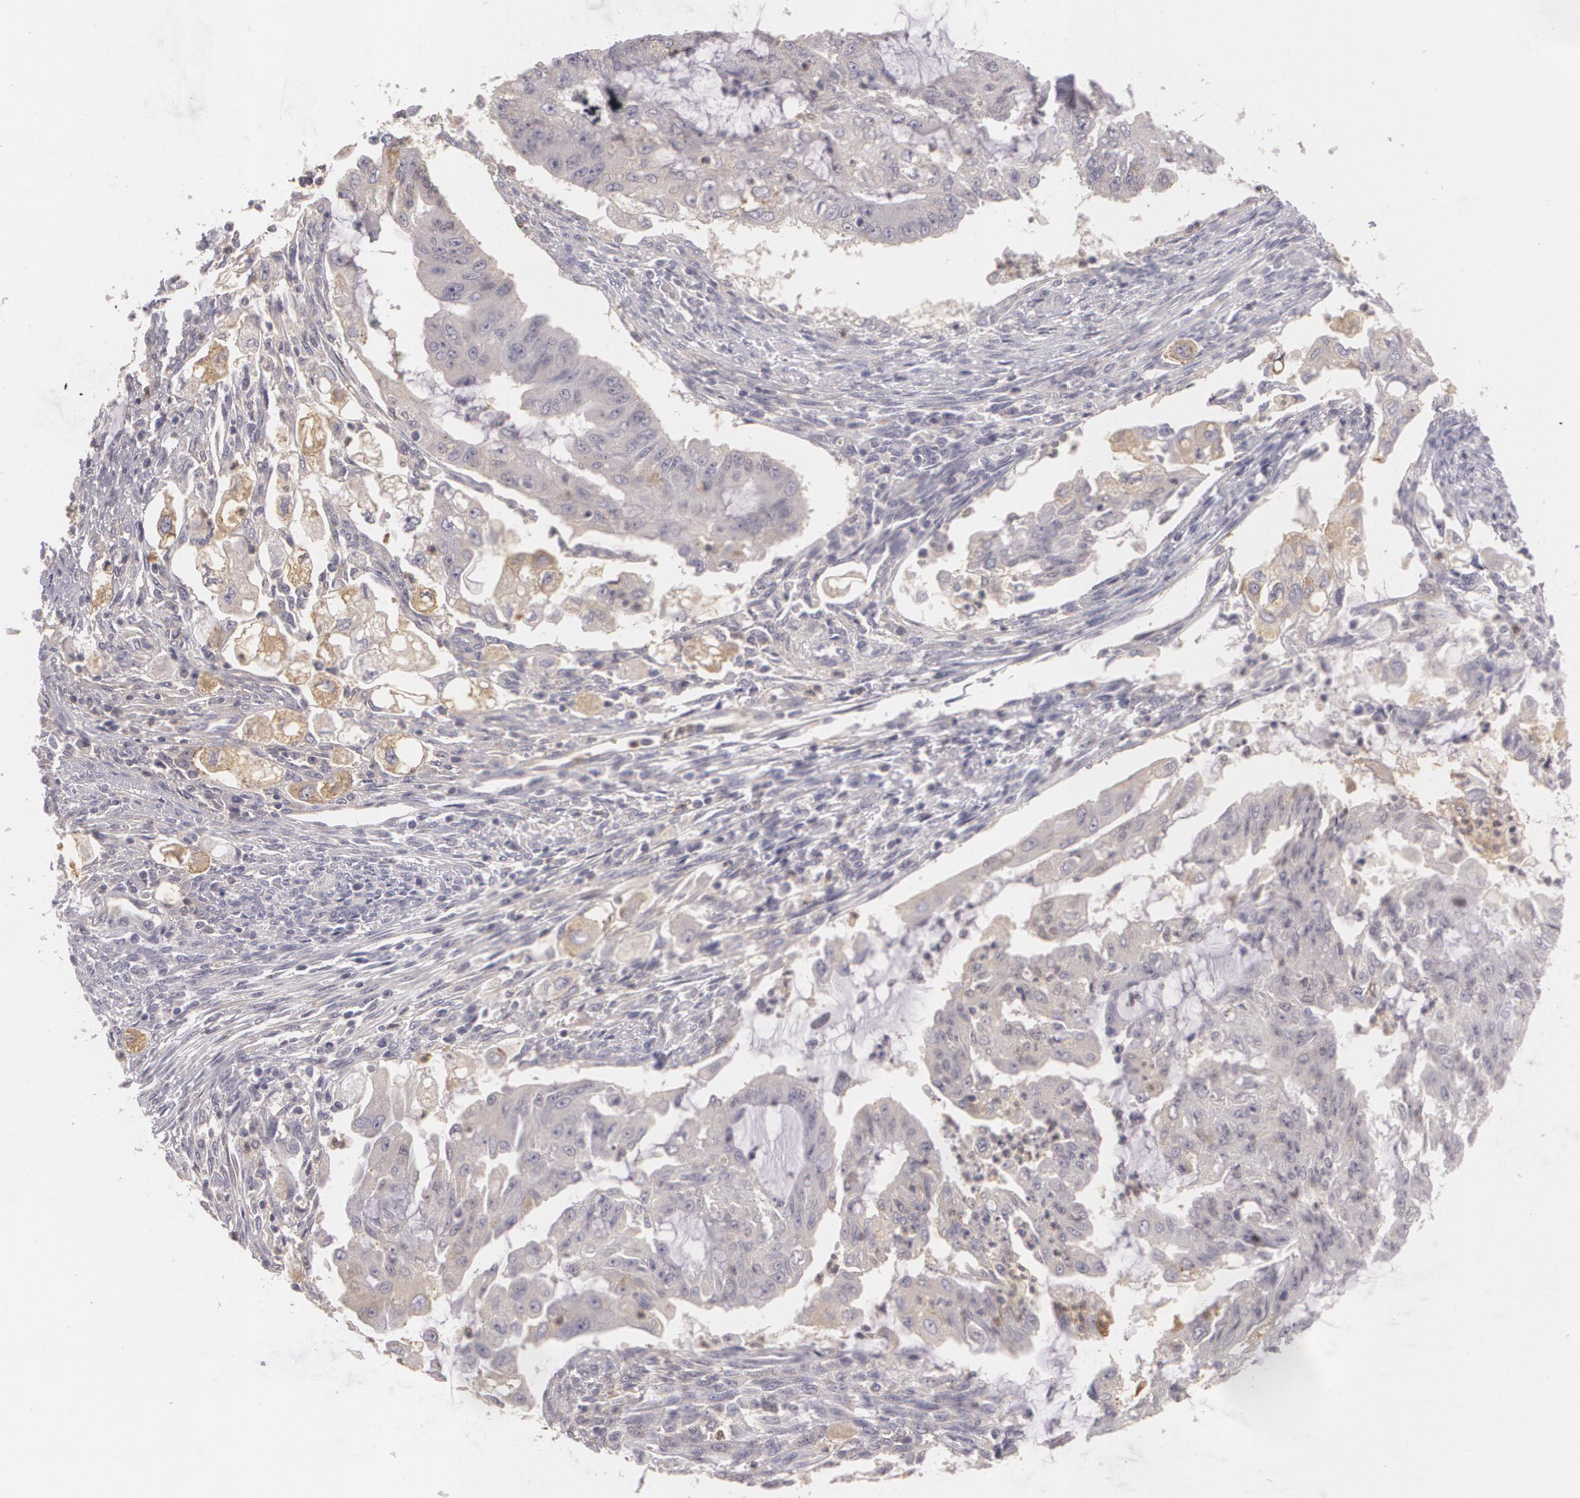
{"staining": {"intensity": "weak", "quantity": "25%-75%", "location": "cytoplasmic/membranous"}, "tissue": "endometrial cancer", "cell_type": "Tumor cells", "image_type": "cancer", "snomed": [{"axis": "morphology", "description": "Adenocarcinoma, NOS"}, {"axis": "topography", "description": "Endometrium"}], "caption": "Immunohistochemistry (IHC) histopathology image of human endometrial cancer (adenocarcinoma) stained for a protein (brown), which shows low levels of weak cytoplasmic/membranous staining in about 25%-75% of tumor cells.", "gene": "KCNA4", "patient": {"sex": "female", "age": 75}}